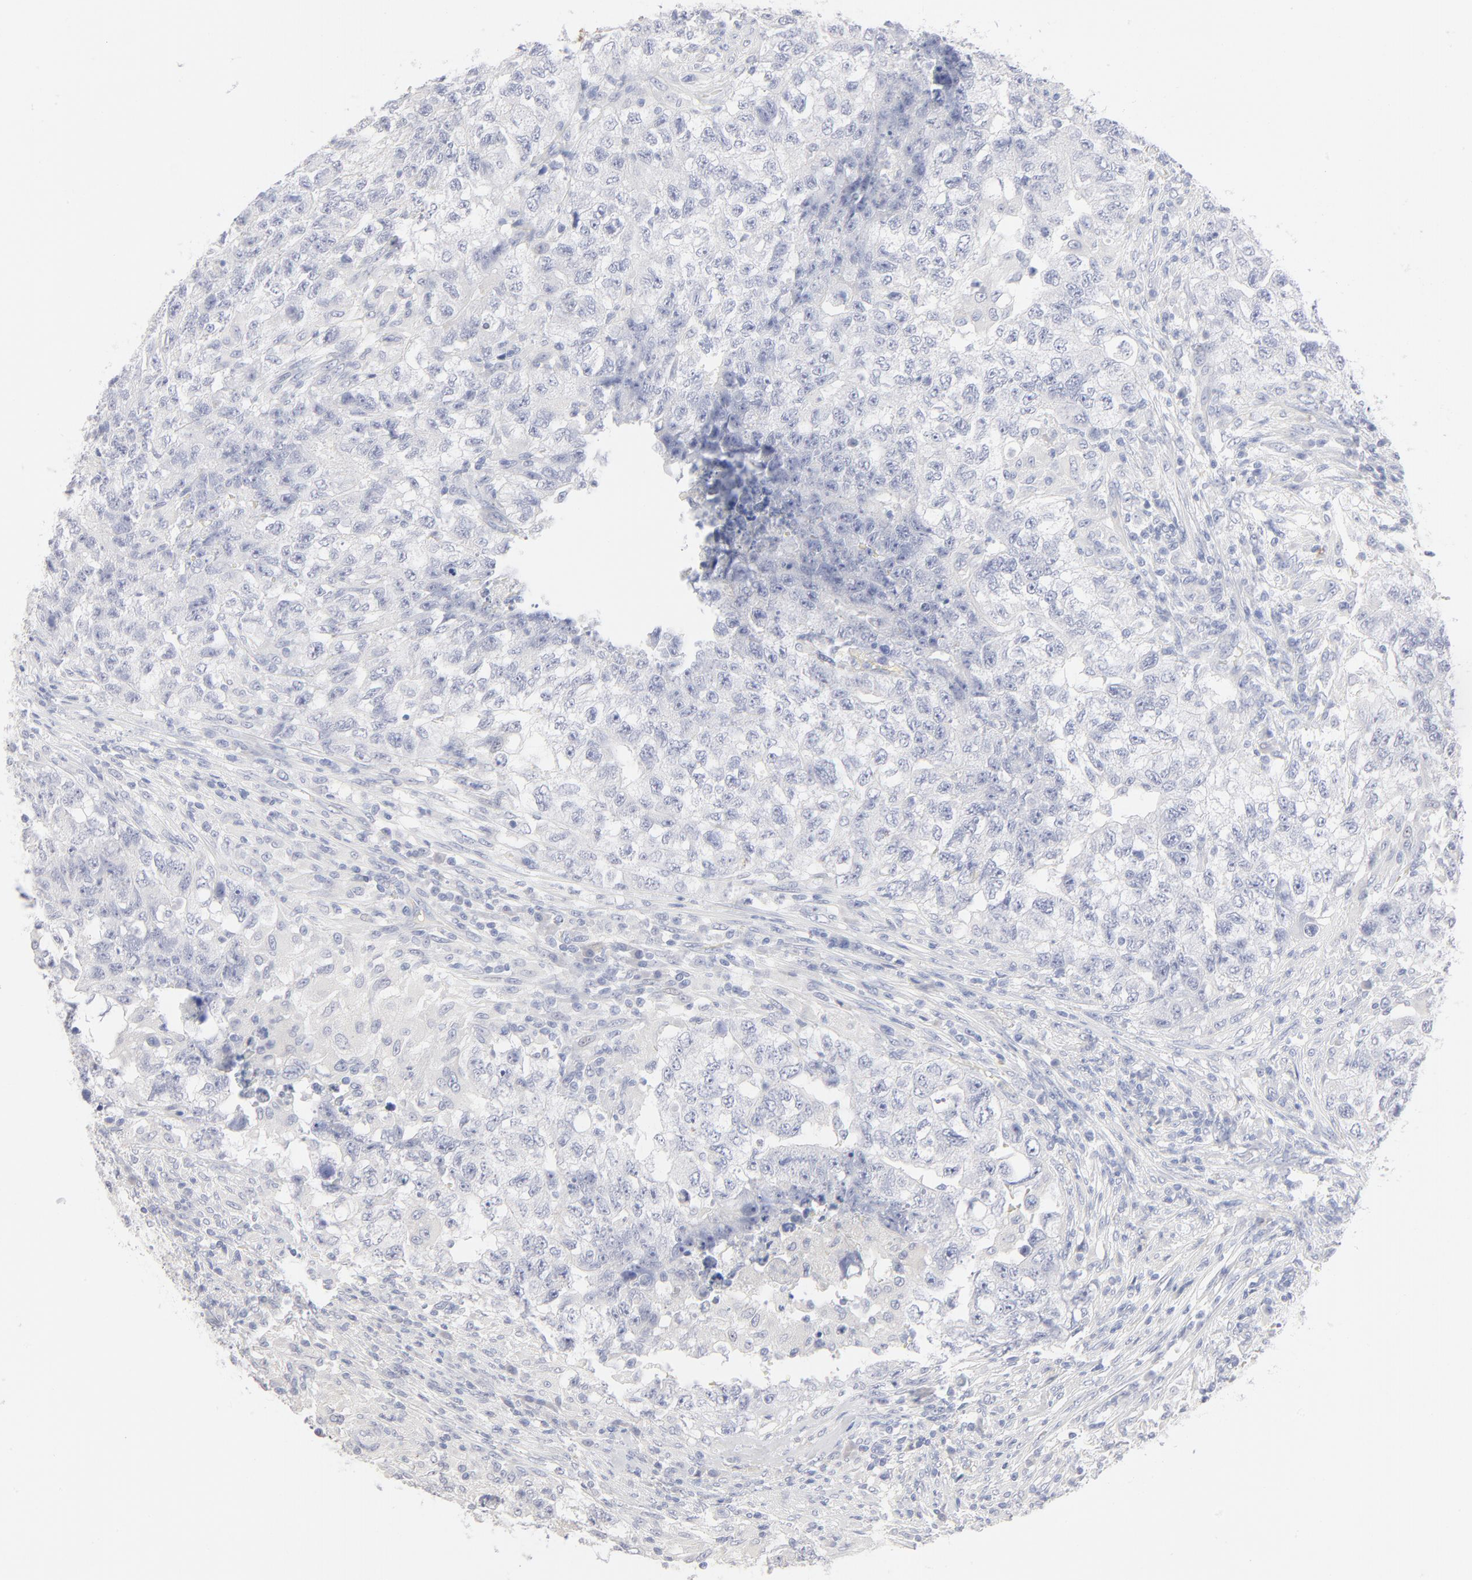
{"staining": {"intensity": "negative", "quantity": "none", "location": "none"}, "tissue": "testis cancer", "cell_type": "Tumor cells", "image_type": "cancer", "snomed": [{"axis": "morphology", "description": "Carcinoma, Embryonal, NOS"}, {"axis": "topography", "description": "Testis"}], "caption": "A photomicrograph of human testis cancer is negative for staining in tumor cells.", "gene": "ONECUT1", "patient": {"sex": "male", "age": 21}}